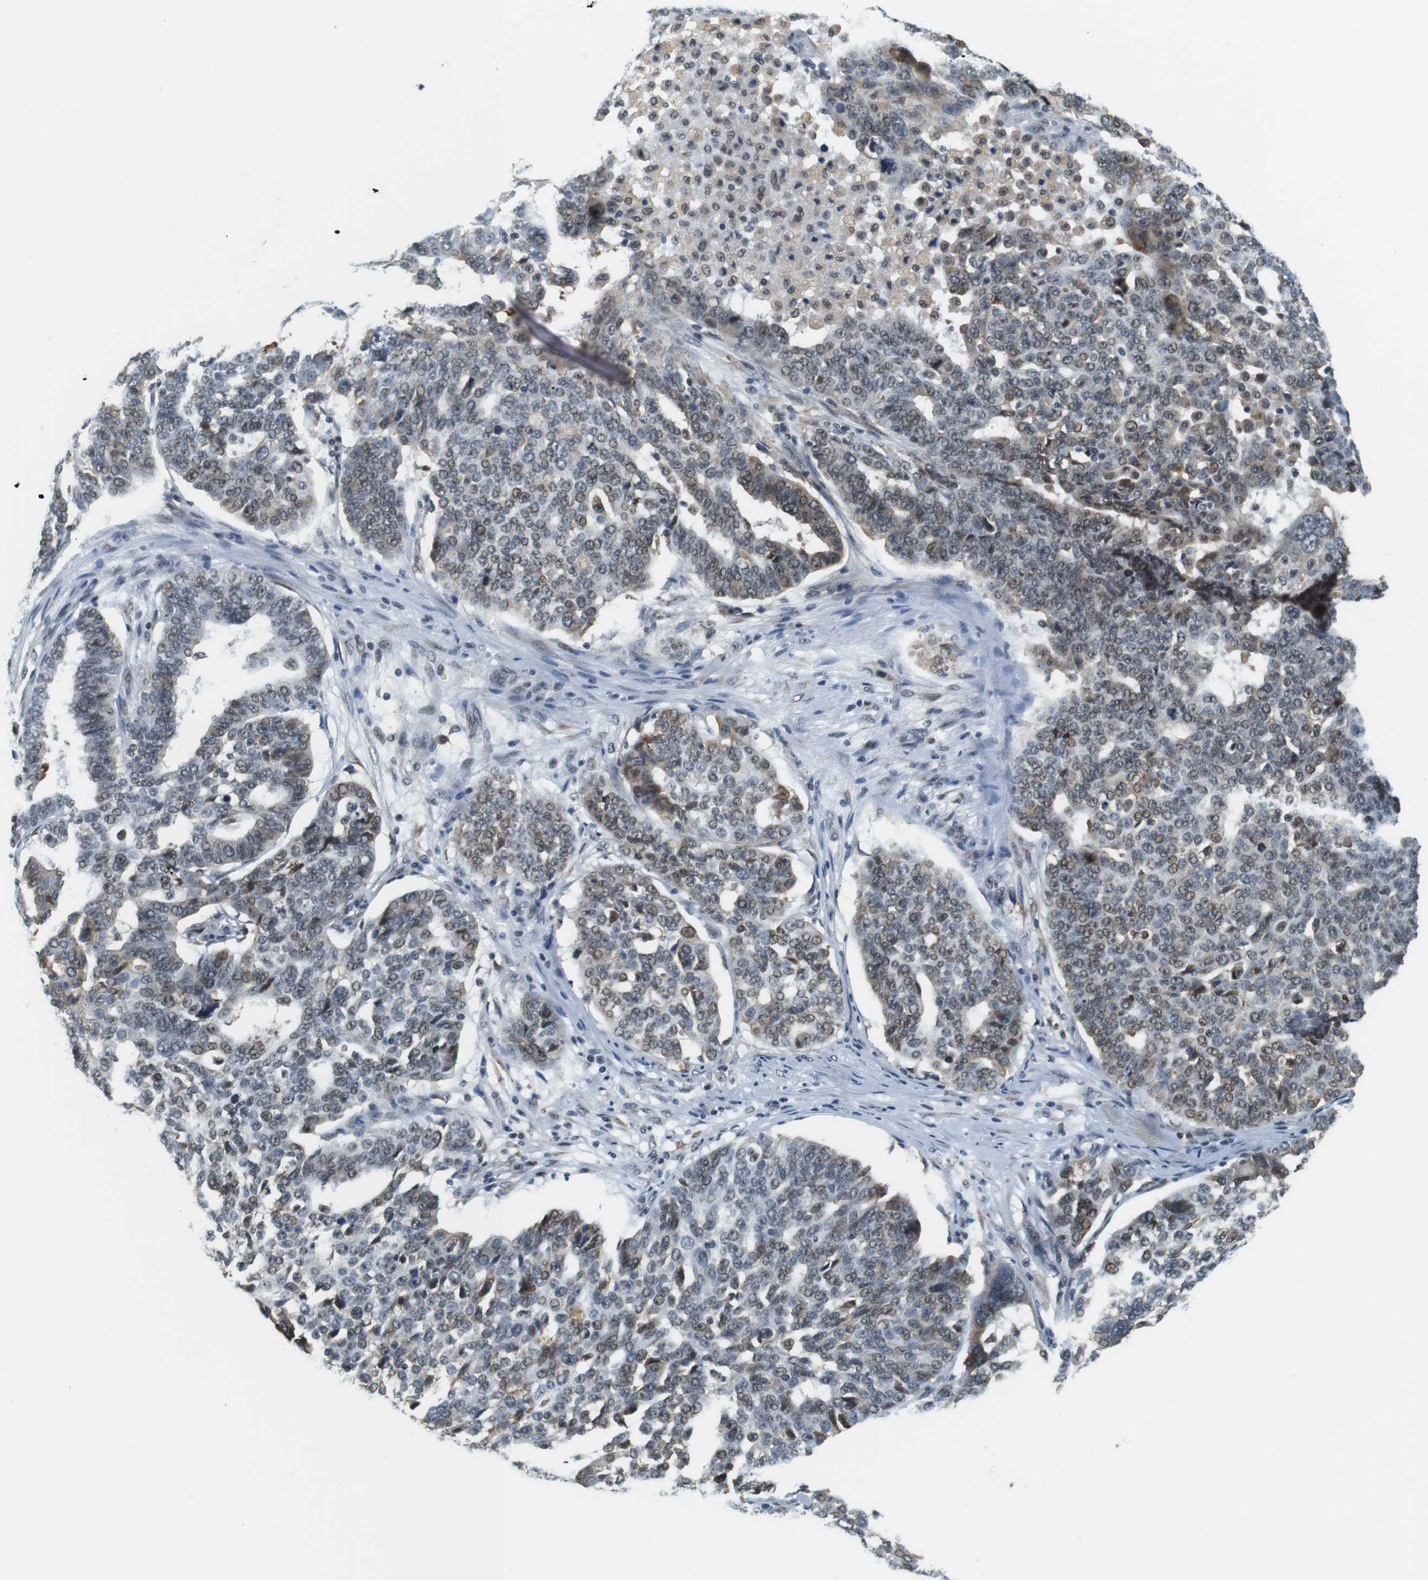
{"staining": {"intensity": "weak", "quantity": "25%-75%", "location": "nuclear"}, "tissue": "ovarian cancer", "cell_type": "Tumor cells", "image_type": "cancer", "snomed": [{"axis": "morphology", "description": "Cystadenocarcinoma, serous, NOS"}, {"axis": "topography", "description": "Ovary"}], "caption": "Human ovarian serous cystadenocarcinoma stained with a protein marker shows weak staining in tumor cells.", "gene": "RNF38", "patient": {"sex": "female", "age": 59}}